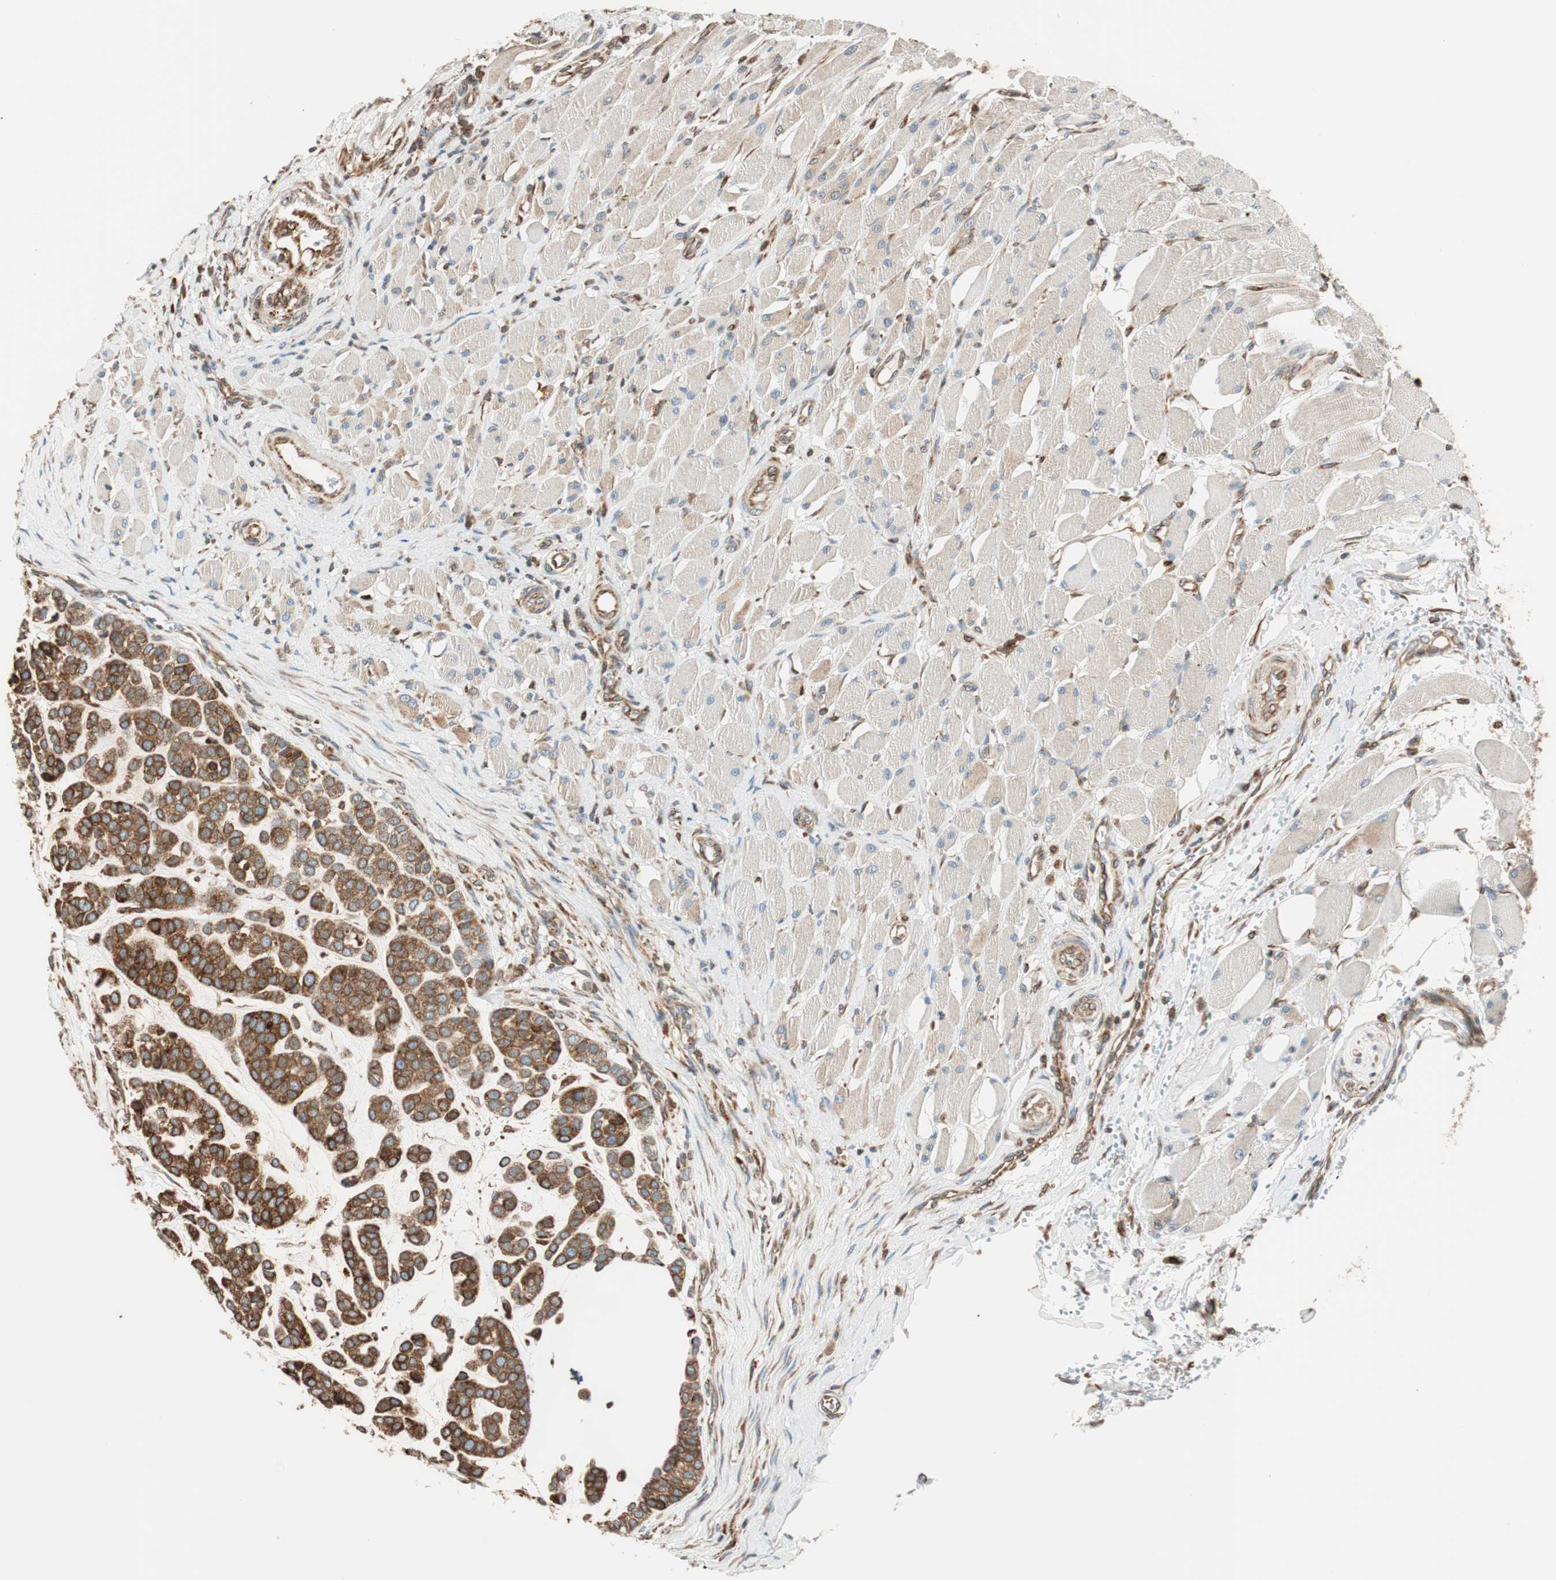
{"staining": {"intensity": "strong", "quantity": ">75%", "location": "cytoplasmic/membranous"}, "tissue": "head and neck cancer", "cell_type": "Tumor cells", "image_type": "cancer", "snomed": [{"axis": "morphology", "description": "Adenocarcinoma, NOS"}, {"axis": "morphology", "description": "Adenoma, NOS"}, {"axis": "topography", "description": "Head-Neck"}], "caption": "IHC micrograph of neoplastic tissue: human head and neck cancer (adenoma) stained using immunohistochemistry (IHC) shows high levels of strong protein expression localized specifically in the cytoplasmic/membranous of tumor cells, appearing as a cytoplasmic/membranous brown color.", "gene": "PRKCSH", "patient": {"sex": "female", "age": 55}}